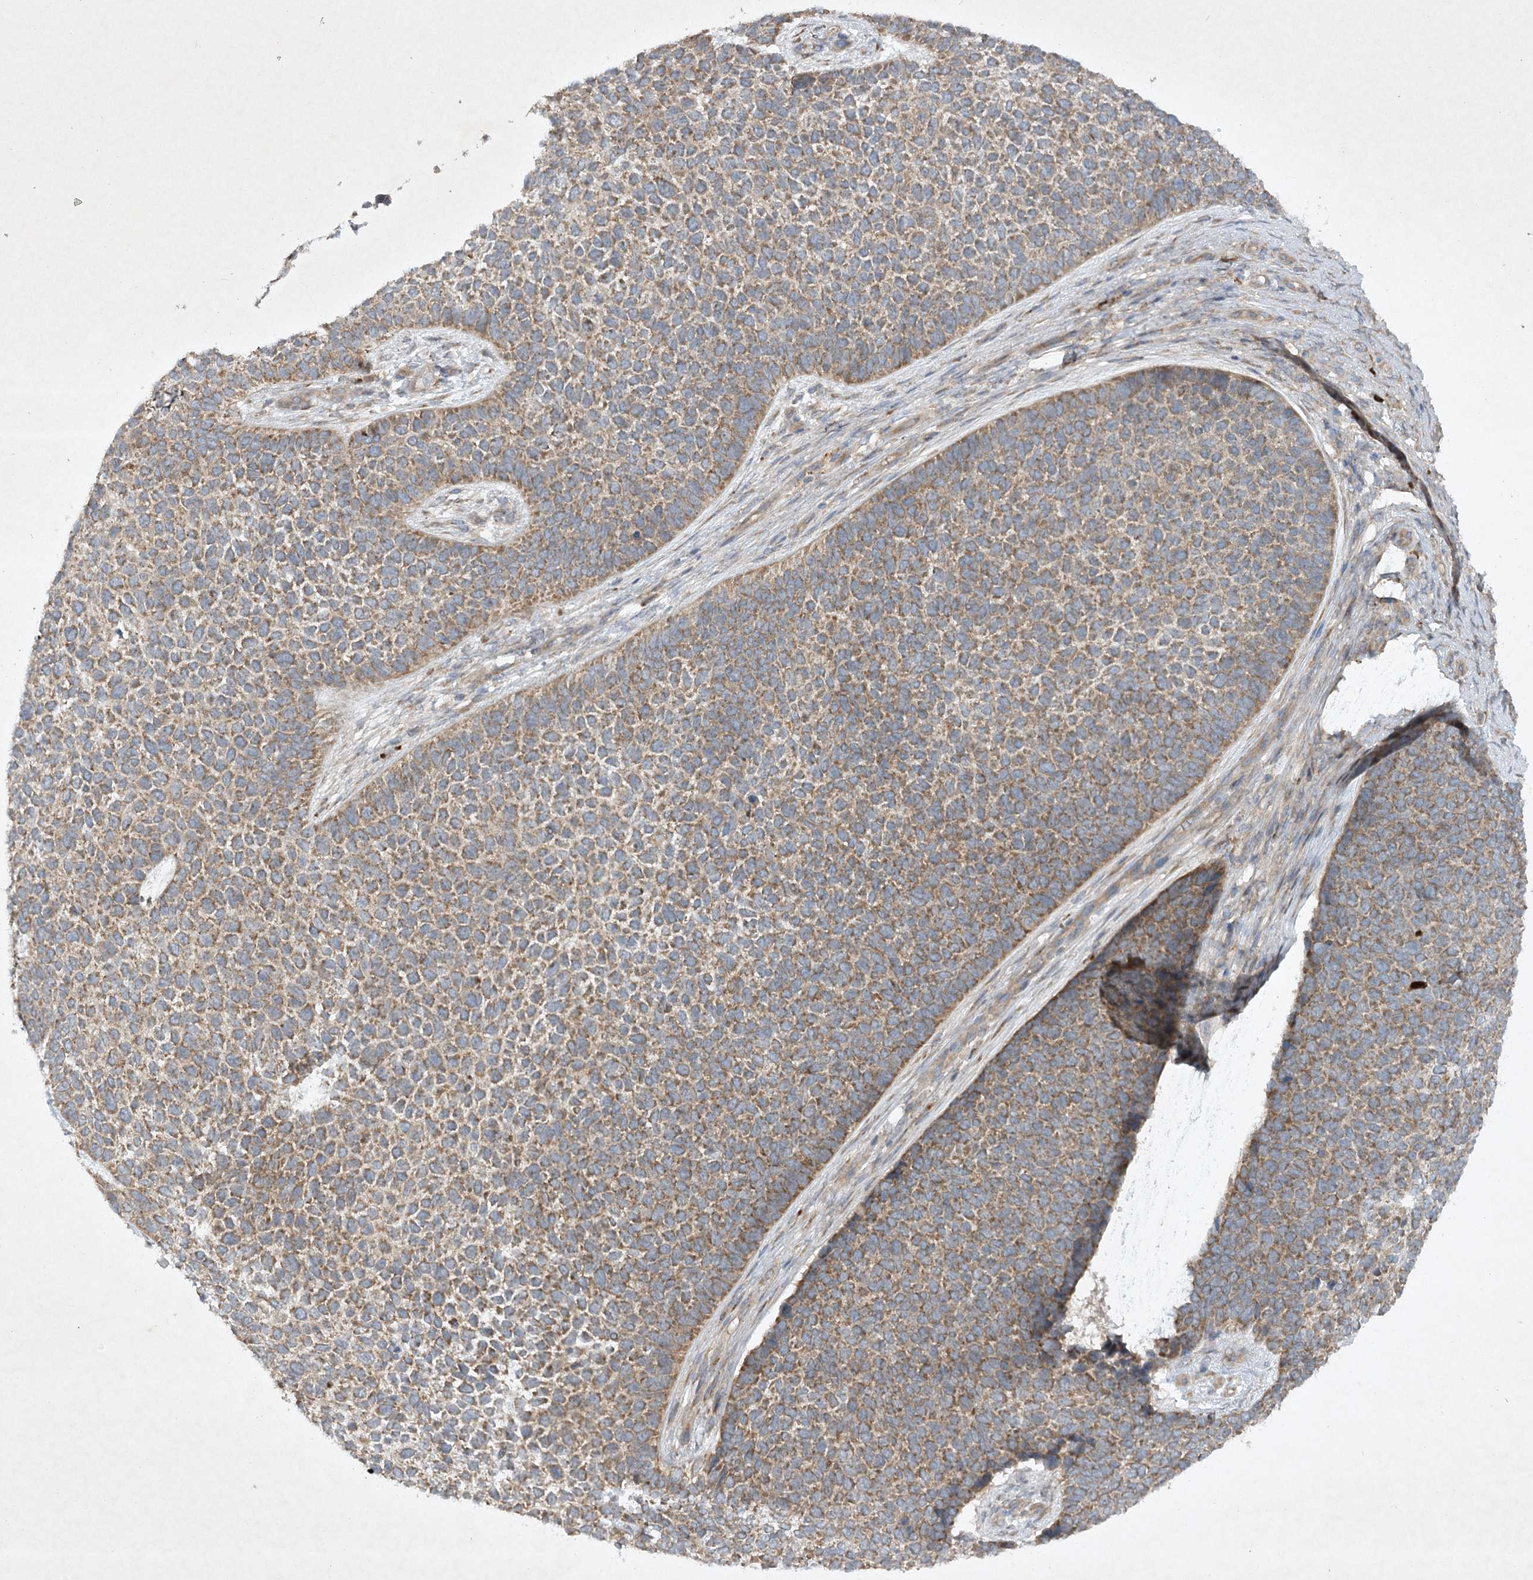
{"staining": {"intensity": "moderate", "quantity": ">75%", "location": "cytoplasmic/membranous"}, "tissue": "skin cancer", "cell_type": "Tumor cells", "image_type": "cancer", "snomed": [{"axis": "morphology", "description": "Basal cell carcinoma"}, {"axis": "topography", "description": "Skin"}], "caption": "Protein staining of skin cancer tissue exhibits moderate cytoplasmic/membranous positivity in approximately >75% of tumor cells. (DAB (3,3'-diaminobenzidine) IHC with brightfield microscopy, high magnification).", "gene": "TRAF3IP1", "patient": {"sex": "female", "age": 84}}